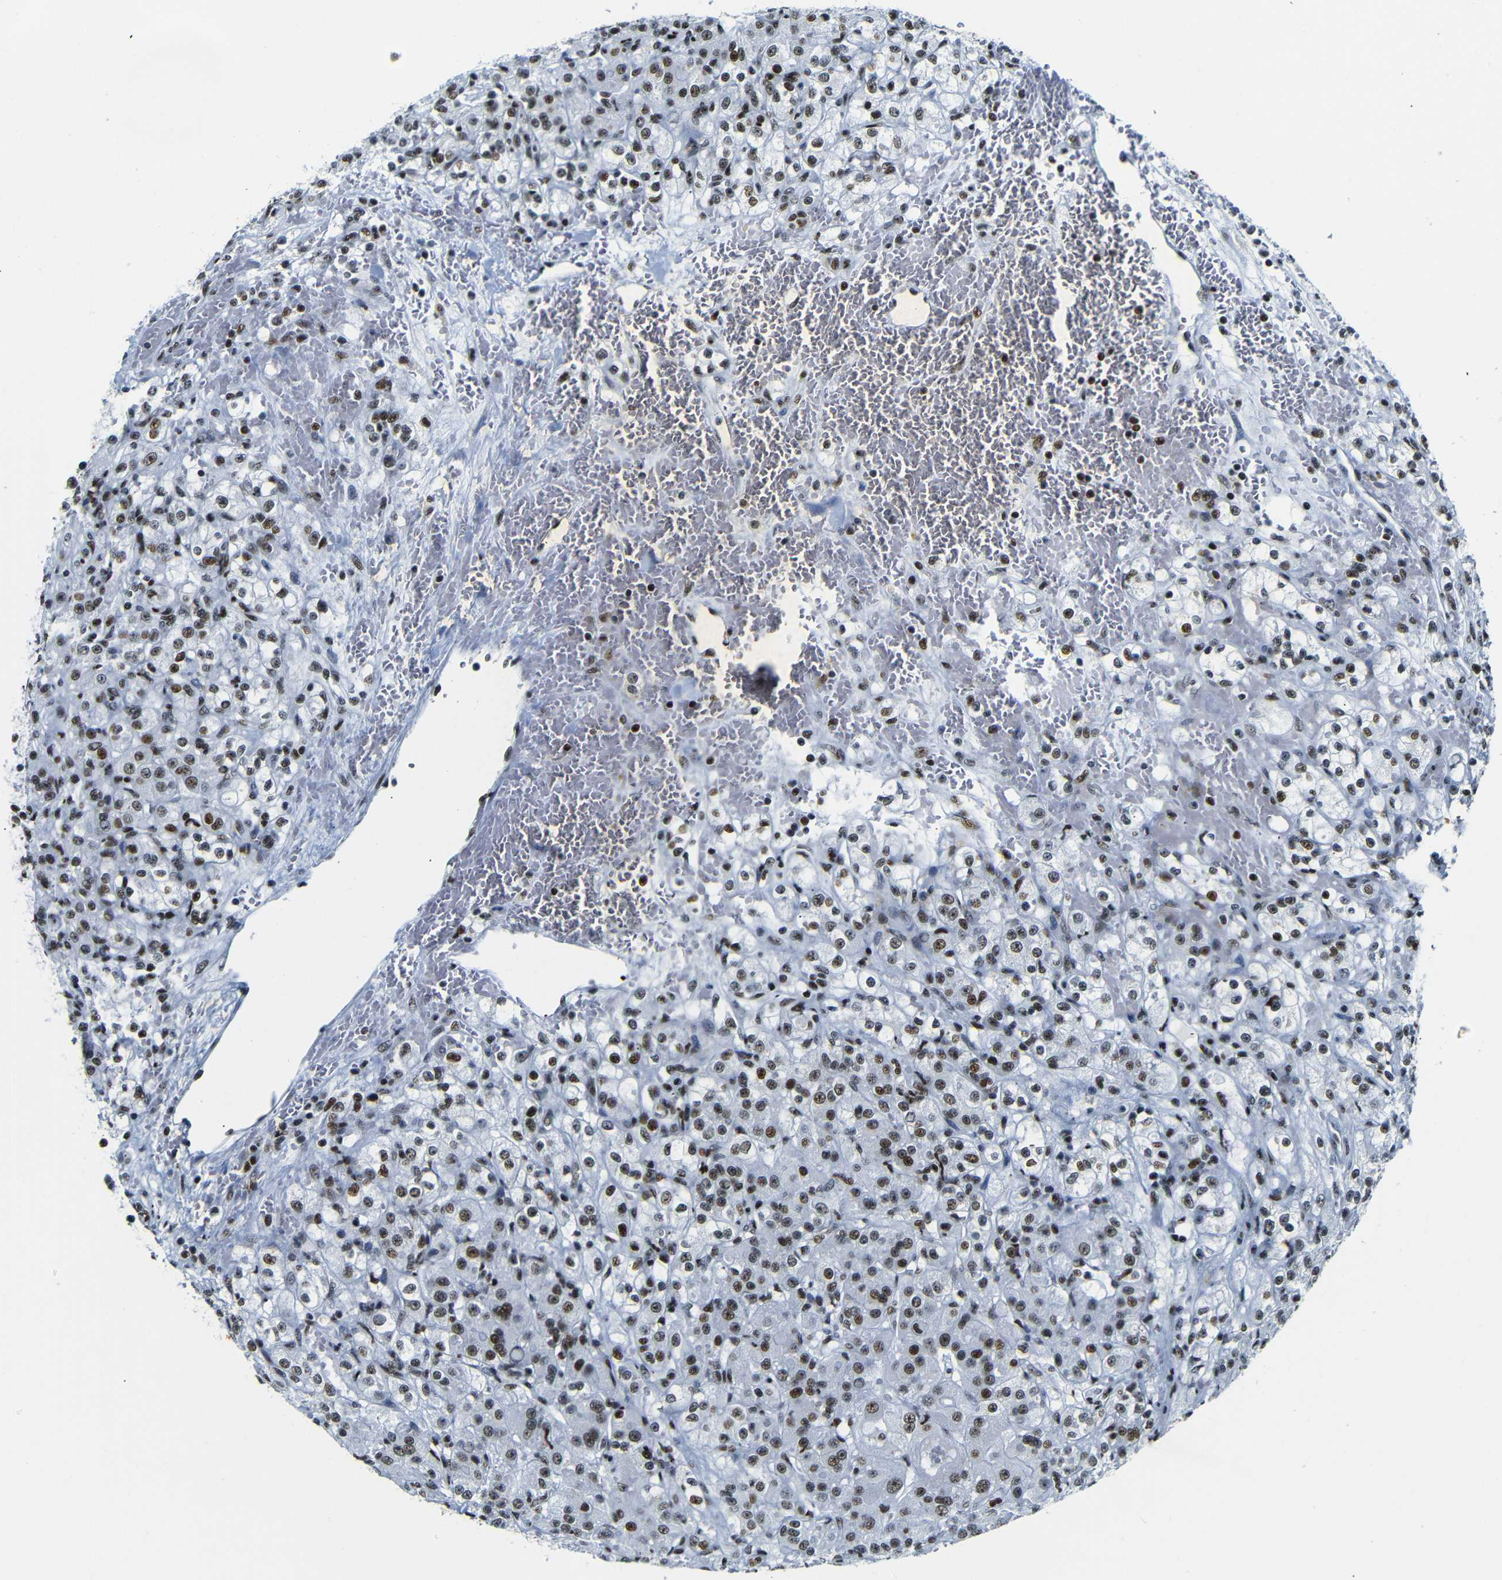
{"staining": {"intensity": "strong", "quantity": ">75%", "location": "nuclear"}, "tissue": "renal cancer", "cell_type": "Tumor cells", "image_type": "cancer", "snomed": [{"axis": "morphology", "description": "Normal tissue, NOS"}, {"axis": "morphology", "description": "Adenocarcinoma, NOS"}, {"axis": "topography", "description": "Kidney"}], "caption": "A micrograph of renal cancer (adenocarcinoma) stained for a protein shows strong nuclear brown staining in tumor cells. Nuclei are stained in blue.", "gene": "SRSF1", "patient": {"sex": "male", "age": 61}}